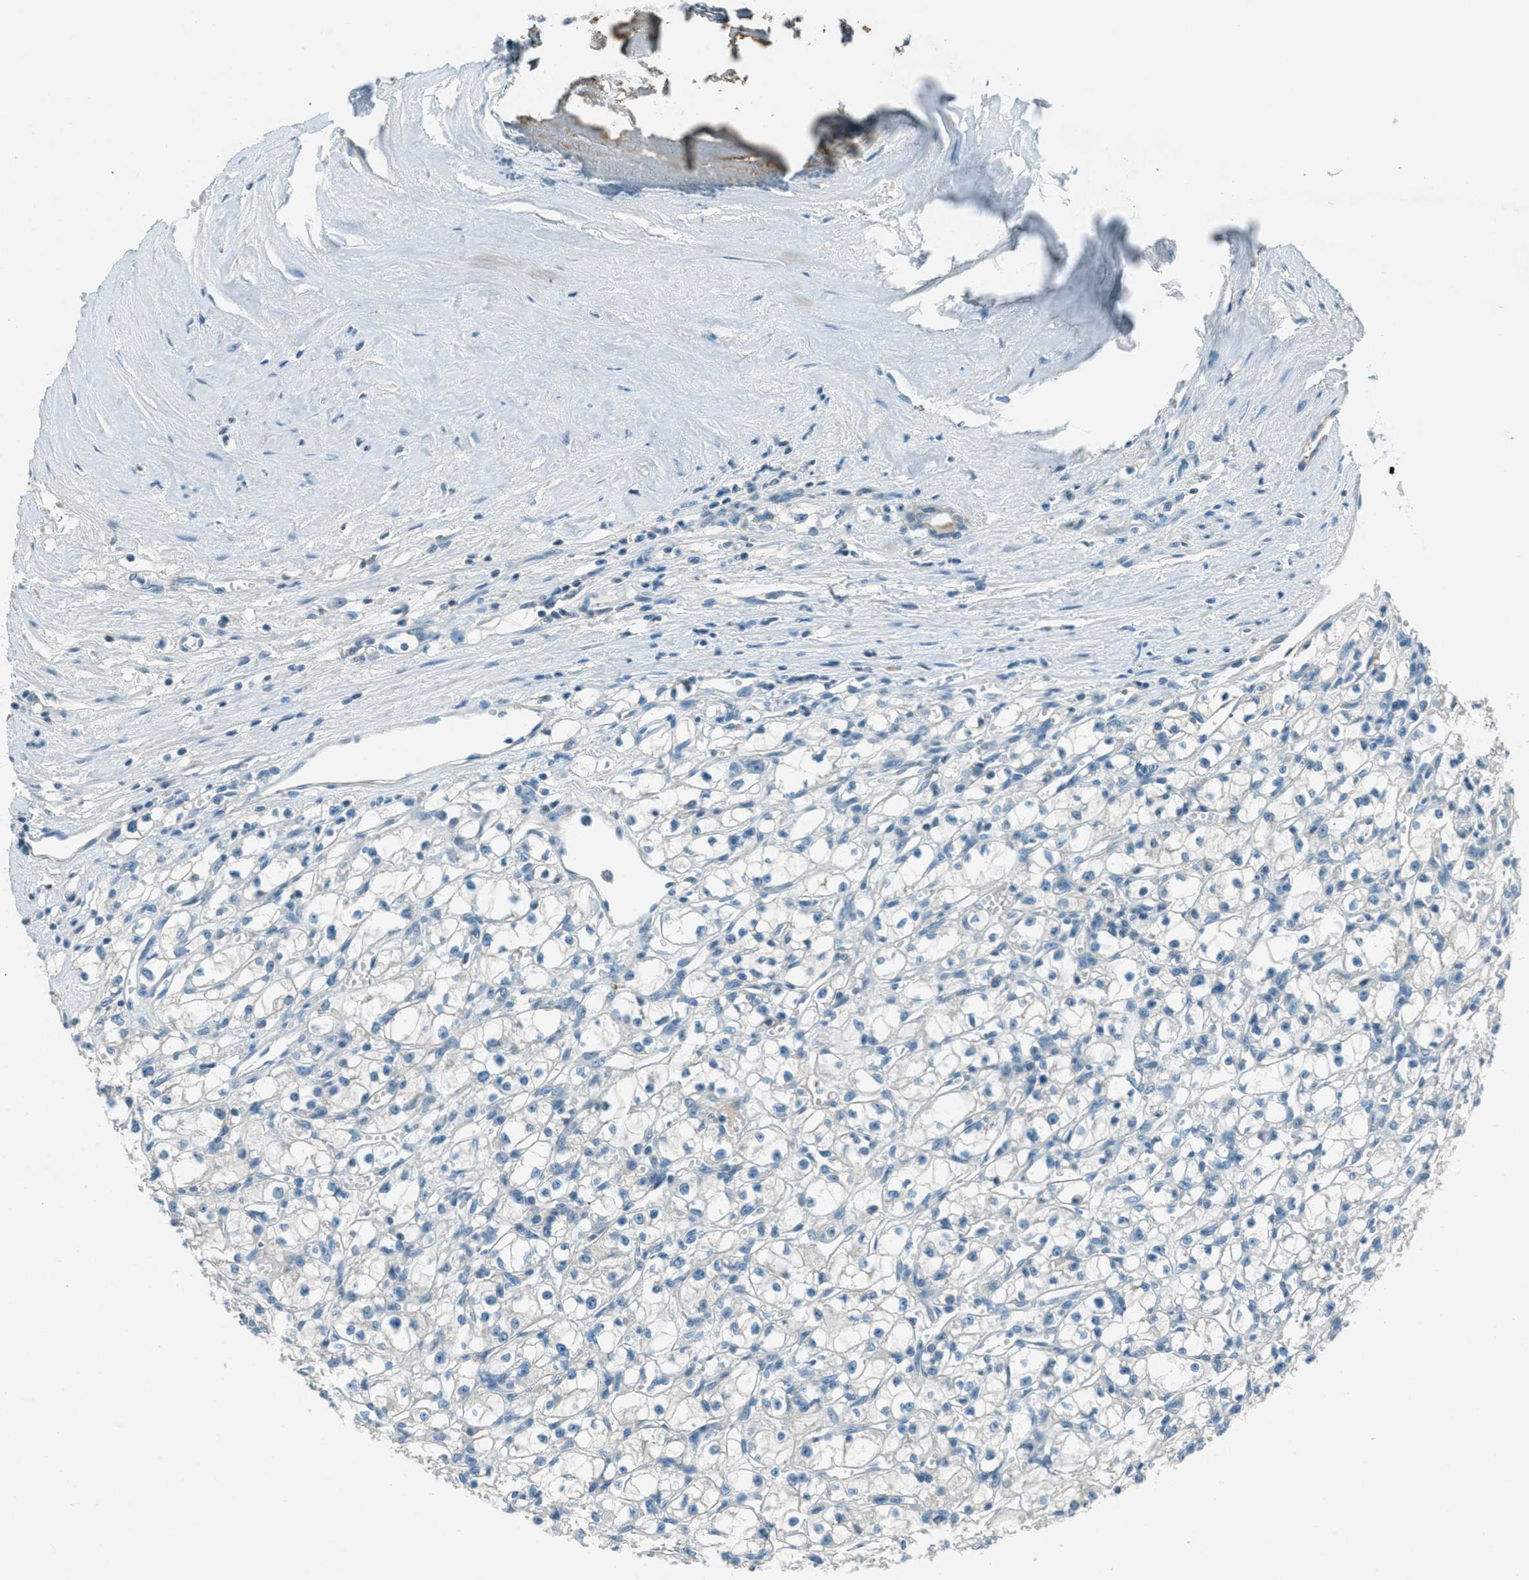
{"staining": {"intensity": "negative", "quantity": "none", "location": "none"}, "tissue": "renal cancer", "cell_type": "Tumor cells", "image_type": "cancer", "snomed": [{"axis": "morphology", "description": "Adenocarcinoma, NOS"}, {"axis": "topography", "description": "Kidney"}], "caption": "Immunohistochemistry image of neoplastic tissue: human renal adenocarcinoma stained with DAB exhibits no significant protein expression in tumor cells.", "gene": "MSLN", "patient": {"sex": "male", "age": 56}}